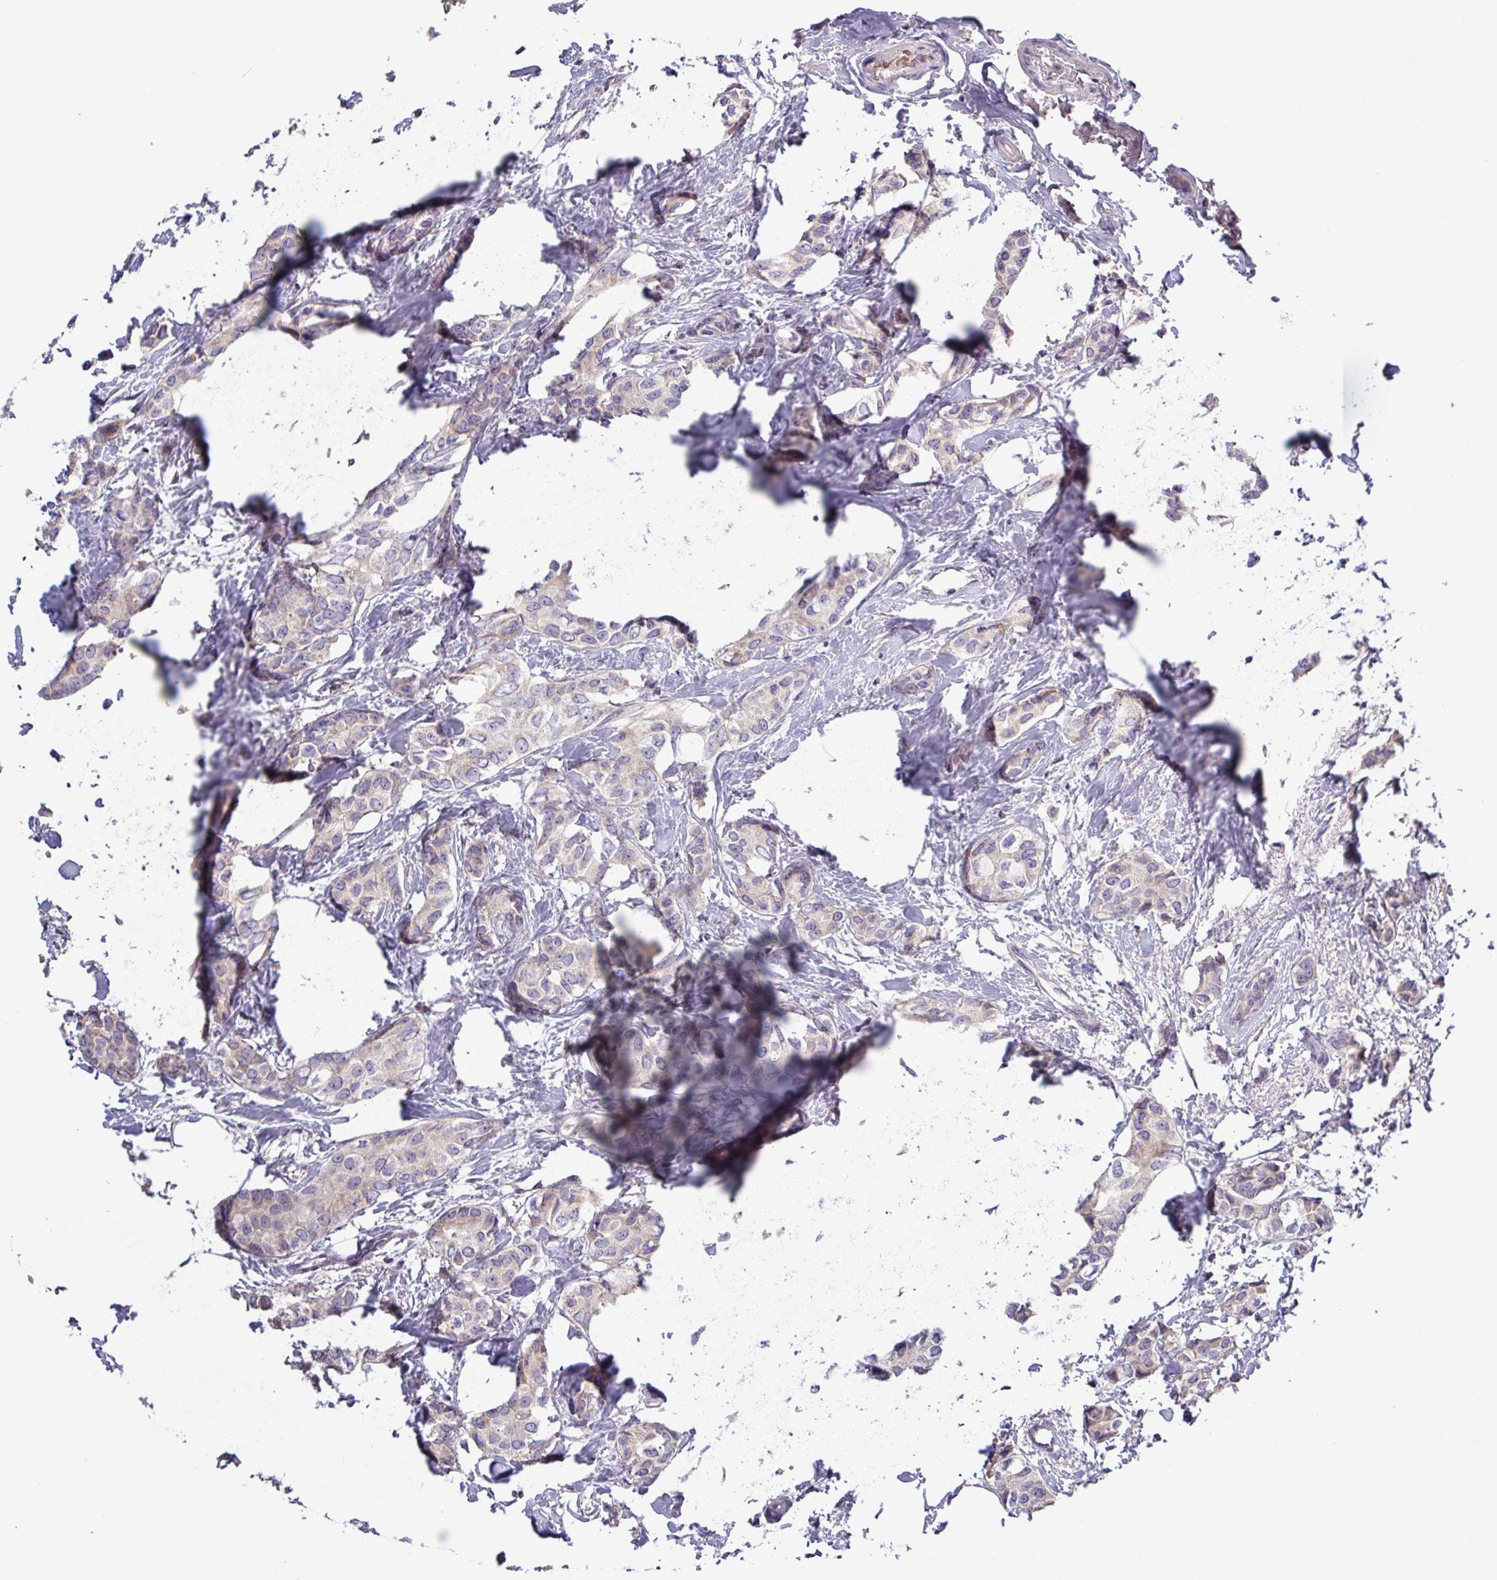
{"staining": {"intensity": "negative", "quantity": "none", "location": "none"}, "tissue": "breast cancer", "cell_type": "Tumor cells", "image_type": "cancer", "snomed": [{"axis": "morphology", "description": "Duct carcinoma"}, {"axis": "topography", "description": "Breast"}], "caption": "DAB immunohistochemical staining of breast cancer reveals no significant staining in tumor cells.", "gene": "SFTPB", "patient": {"sex": "female", "age": 73}}